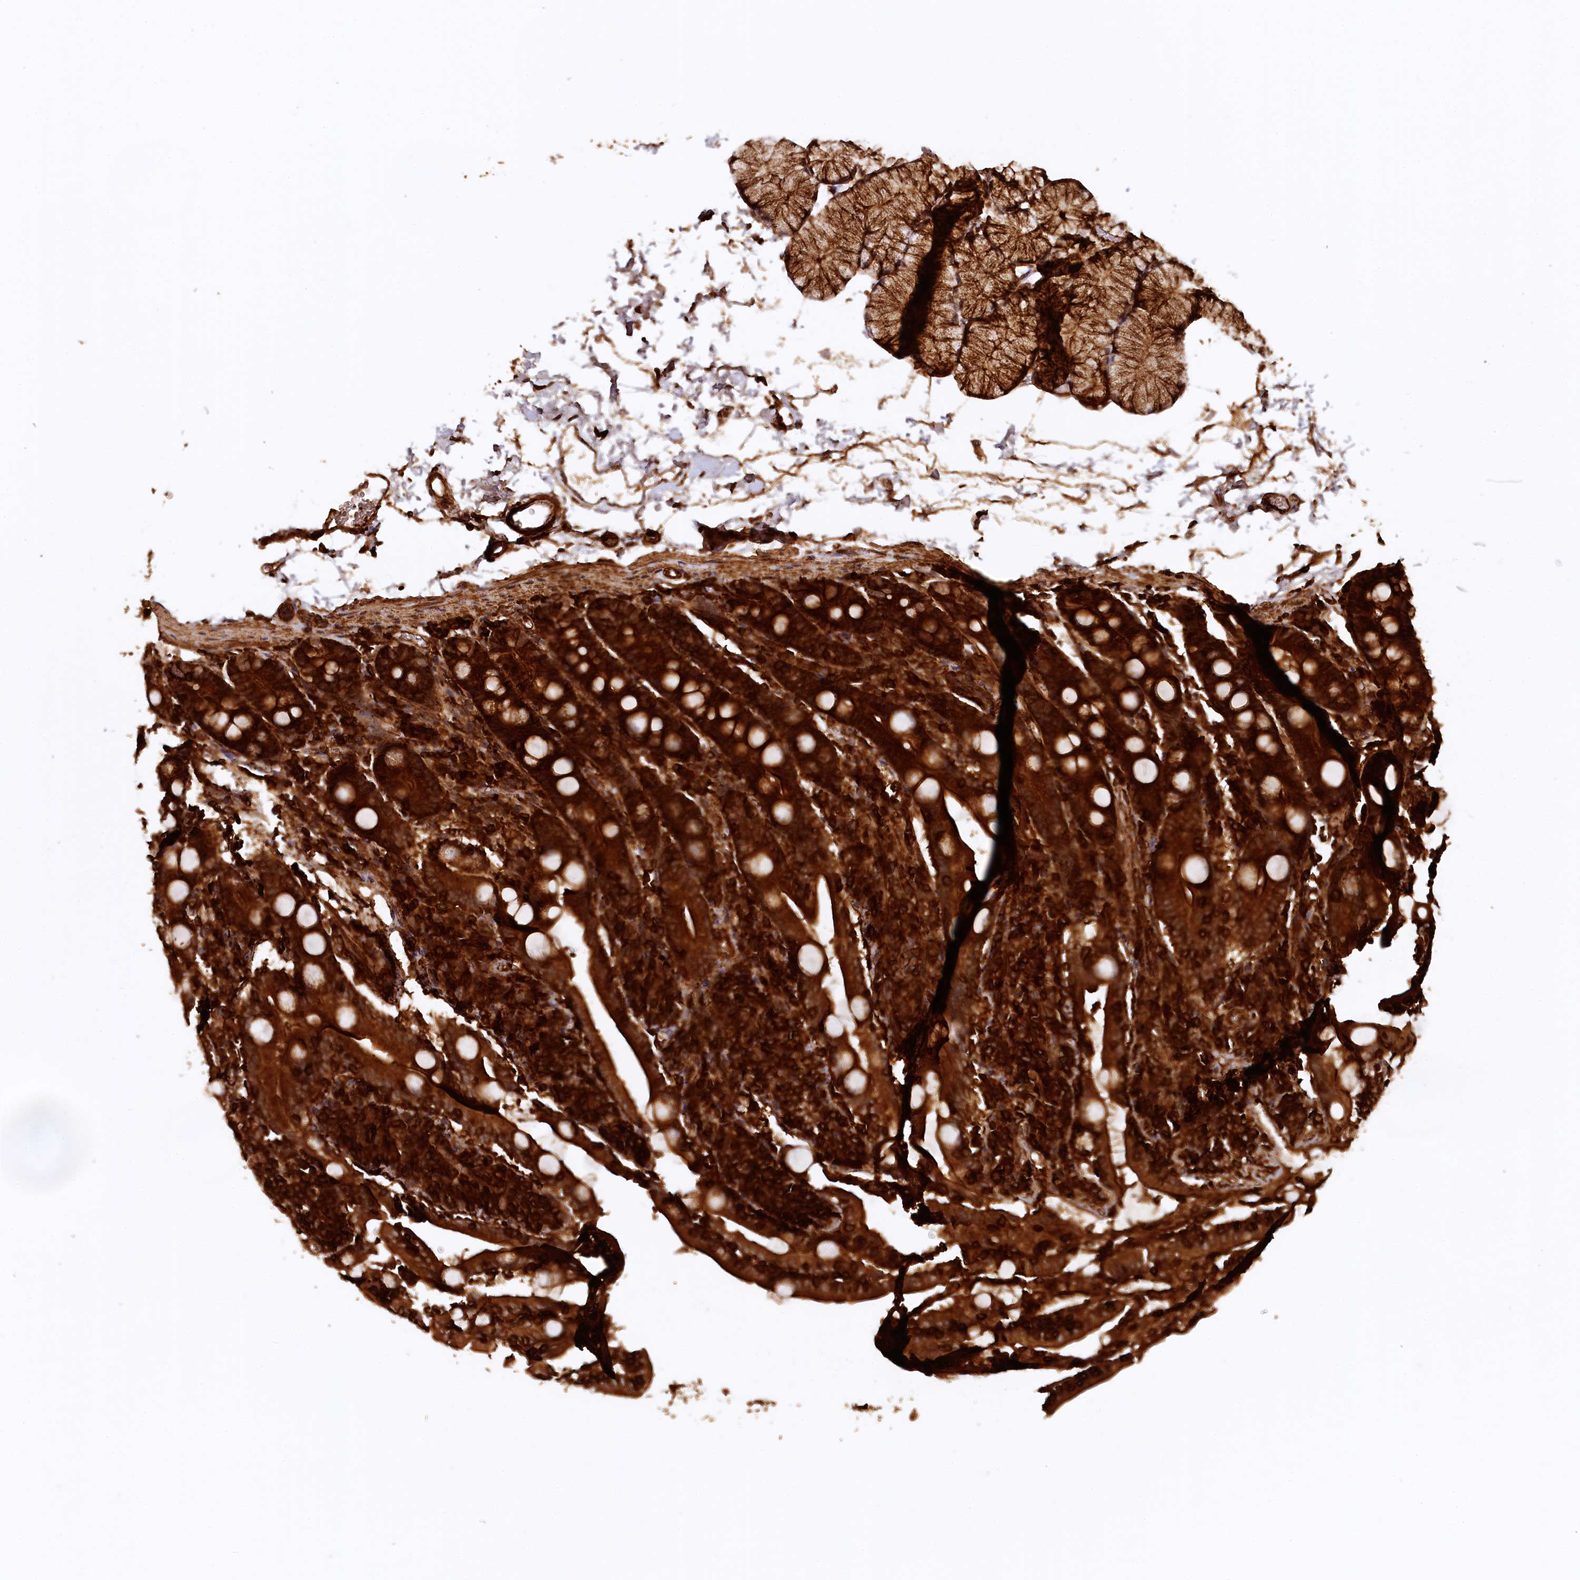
{"staining": {"intensity": "strong", "quantity": ">75%", "location": "cytoplasmic/membranous"}, "tissue": "duodenum", "cell_type": "Glandular cells", "image_type": "normal", "snomed": [{"axis": "morphology", "description": "Normal tissue, NOS"}, {"axis": "topography", "description": "Duodenum"}], "caption": "Immunohistochemical staining of unremarkable human duodenum exhibits high levels of strong cytoplasmic/membranous expression in approximately >75% of glandular cells. (IHC, brightfield microscopy, high magnification).", "gene": "STUB1", "patient": {"sex": "male", "age": 35}}